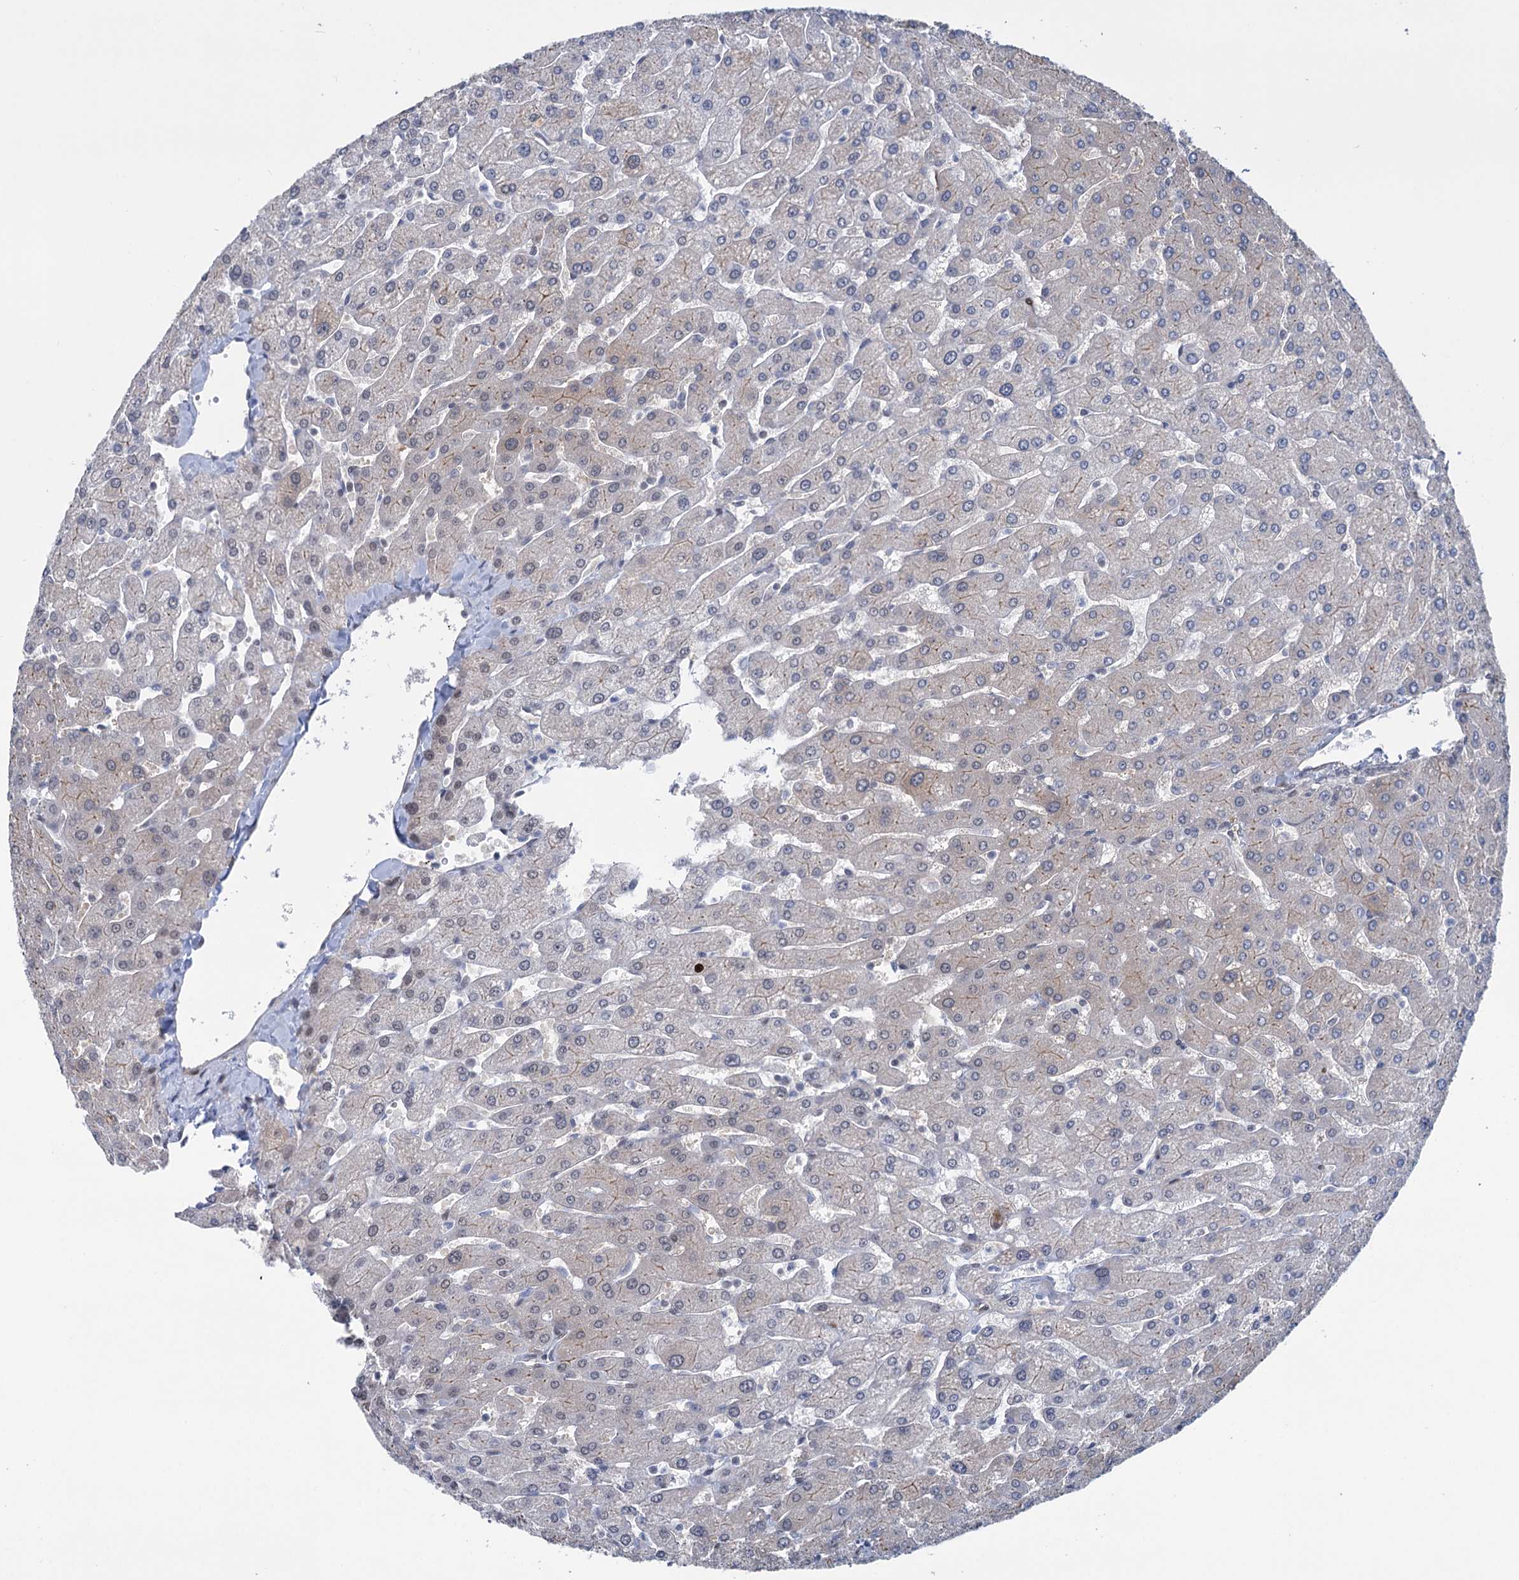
{"staining": {"intensity": "negative", "quantity": "none", "location": "none"}, "tissue": "liver", "cell_type": "Cholangiocytes", "image_type": "normal", "snomed": [{"axis": "morphology", "description": "Normal tissue, NOS"}, {"axis": "topography", "description": "Liver"}], "caption": "DAB (3,3'-diaminobenzidine) immunohistochemical staining of normal human liver shows no significant staining in cholangiocytes.", "gene": "FAM53A", "patient": {"sex": "male", "age": 55}}